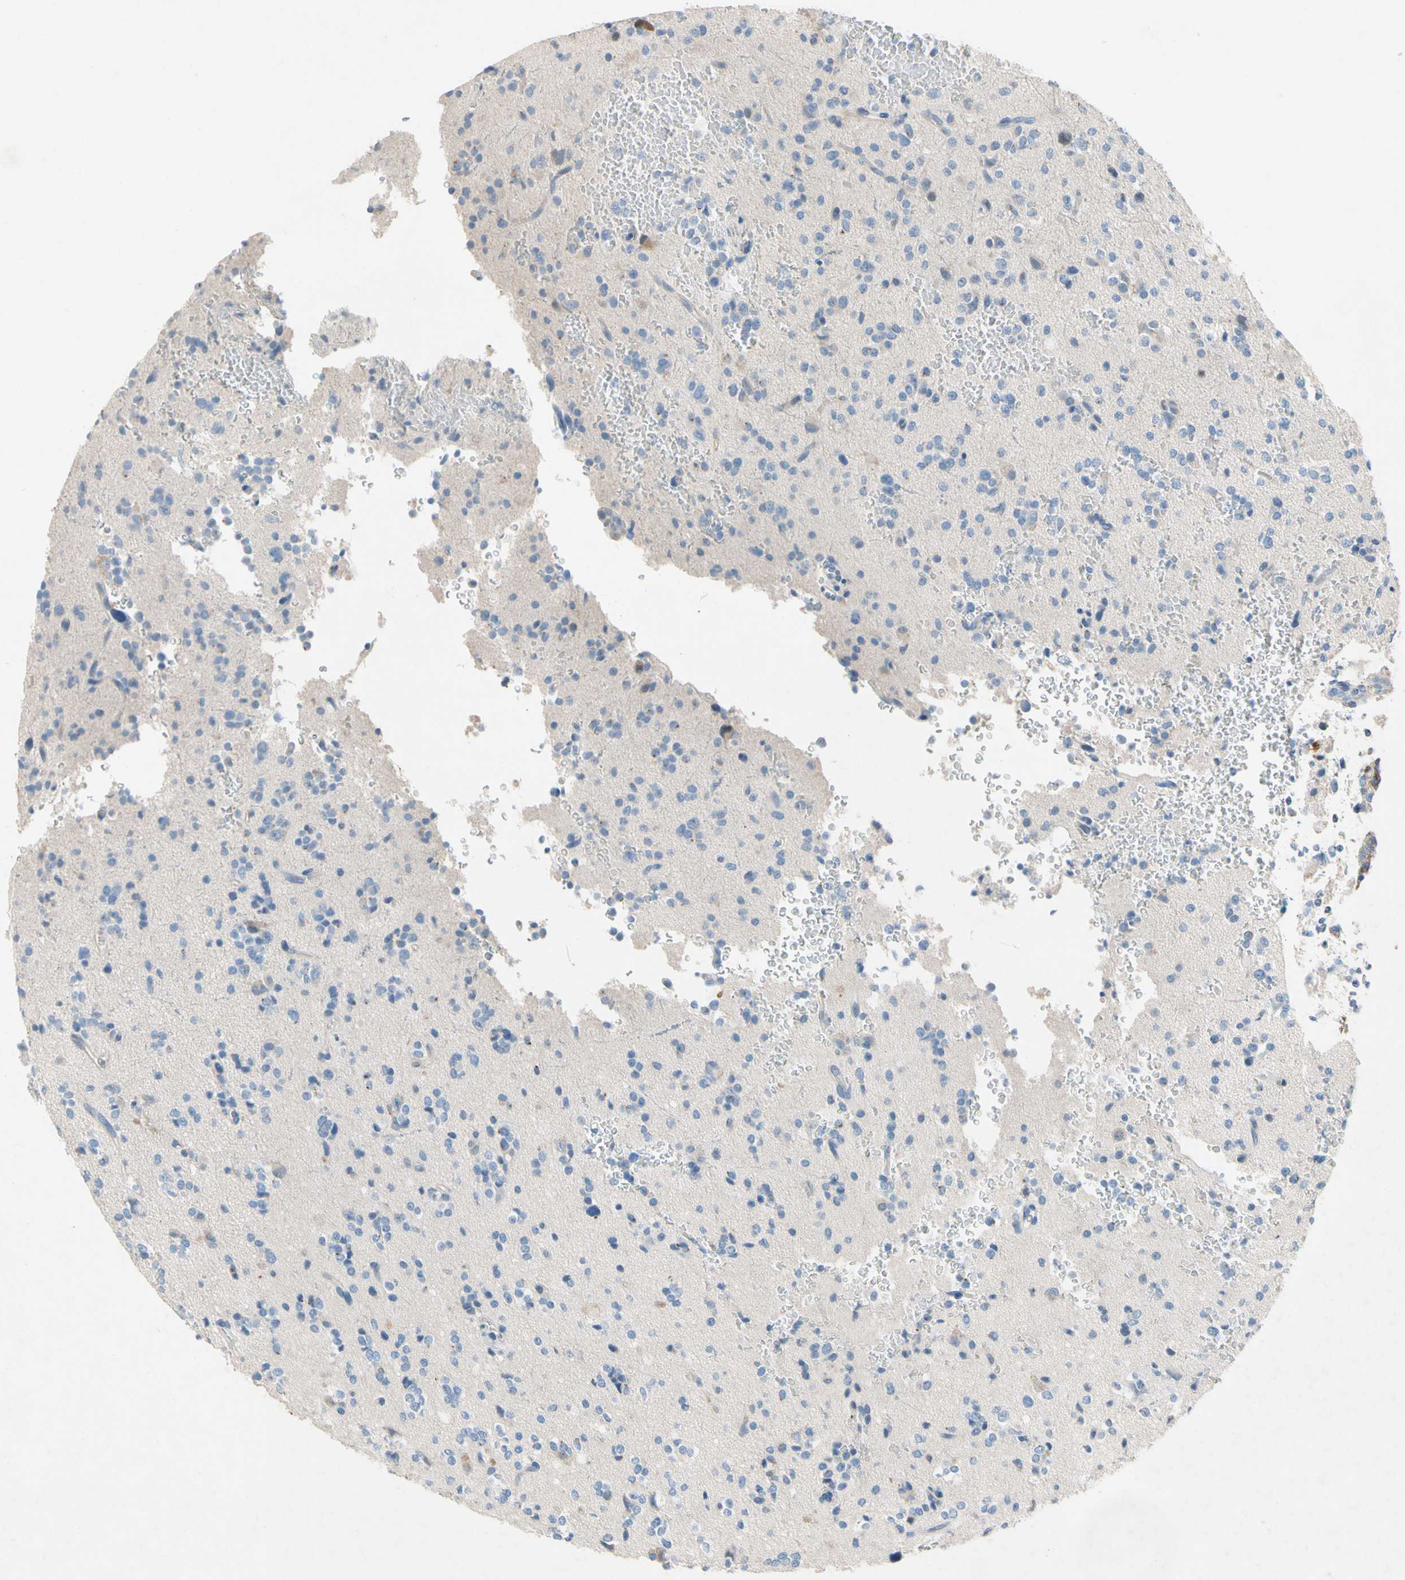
{"staining": {"intensity": "negative", "quantity": "none", "location": "none"}, "tissue": "glioma", "cell_type": "Tumor cells", "image_type": "cancer", "snomed": [{"axis": "morphology", "description": "Glioma, malignant, High grade"}, {"axis": "topography", "description": "Brain"}], "caption": "Tumor cells are negative for protein expression in human high-grade glioma (malignant). The staining is performed using DAB (3,3'-diaminobenzidine) brown chromogen with nuclei counter-stained in using hematoxylin.", "gene": "NDFIP2", "patient": {"sex": "male", "age": 47}}